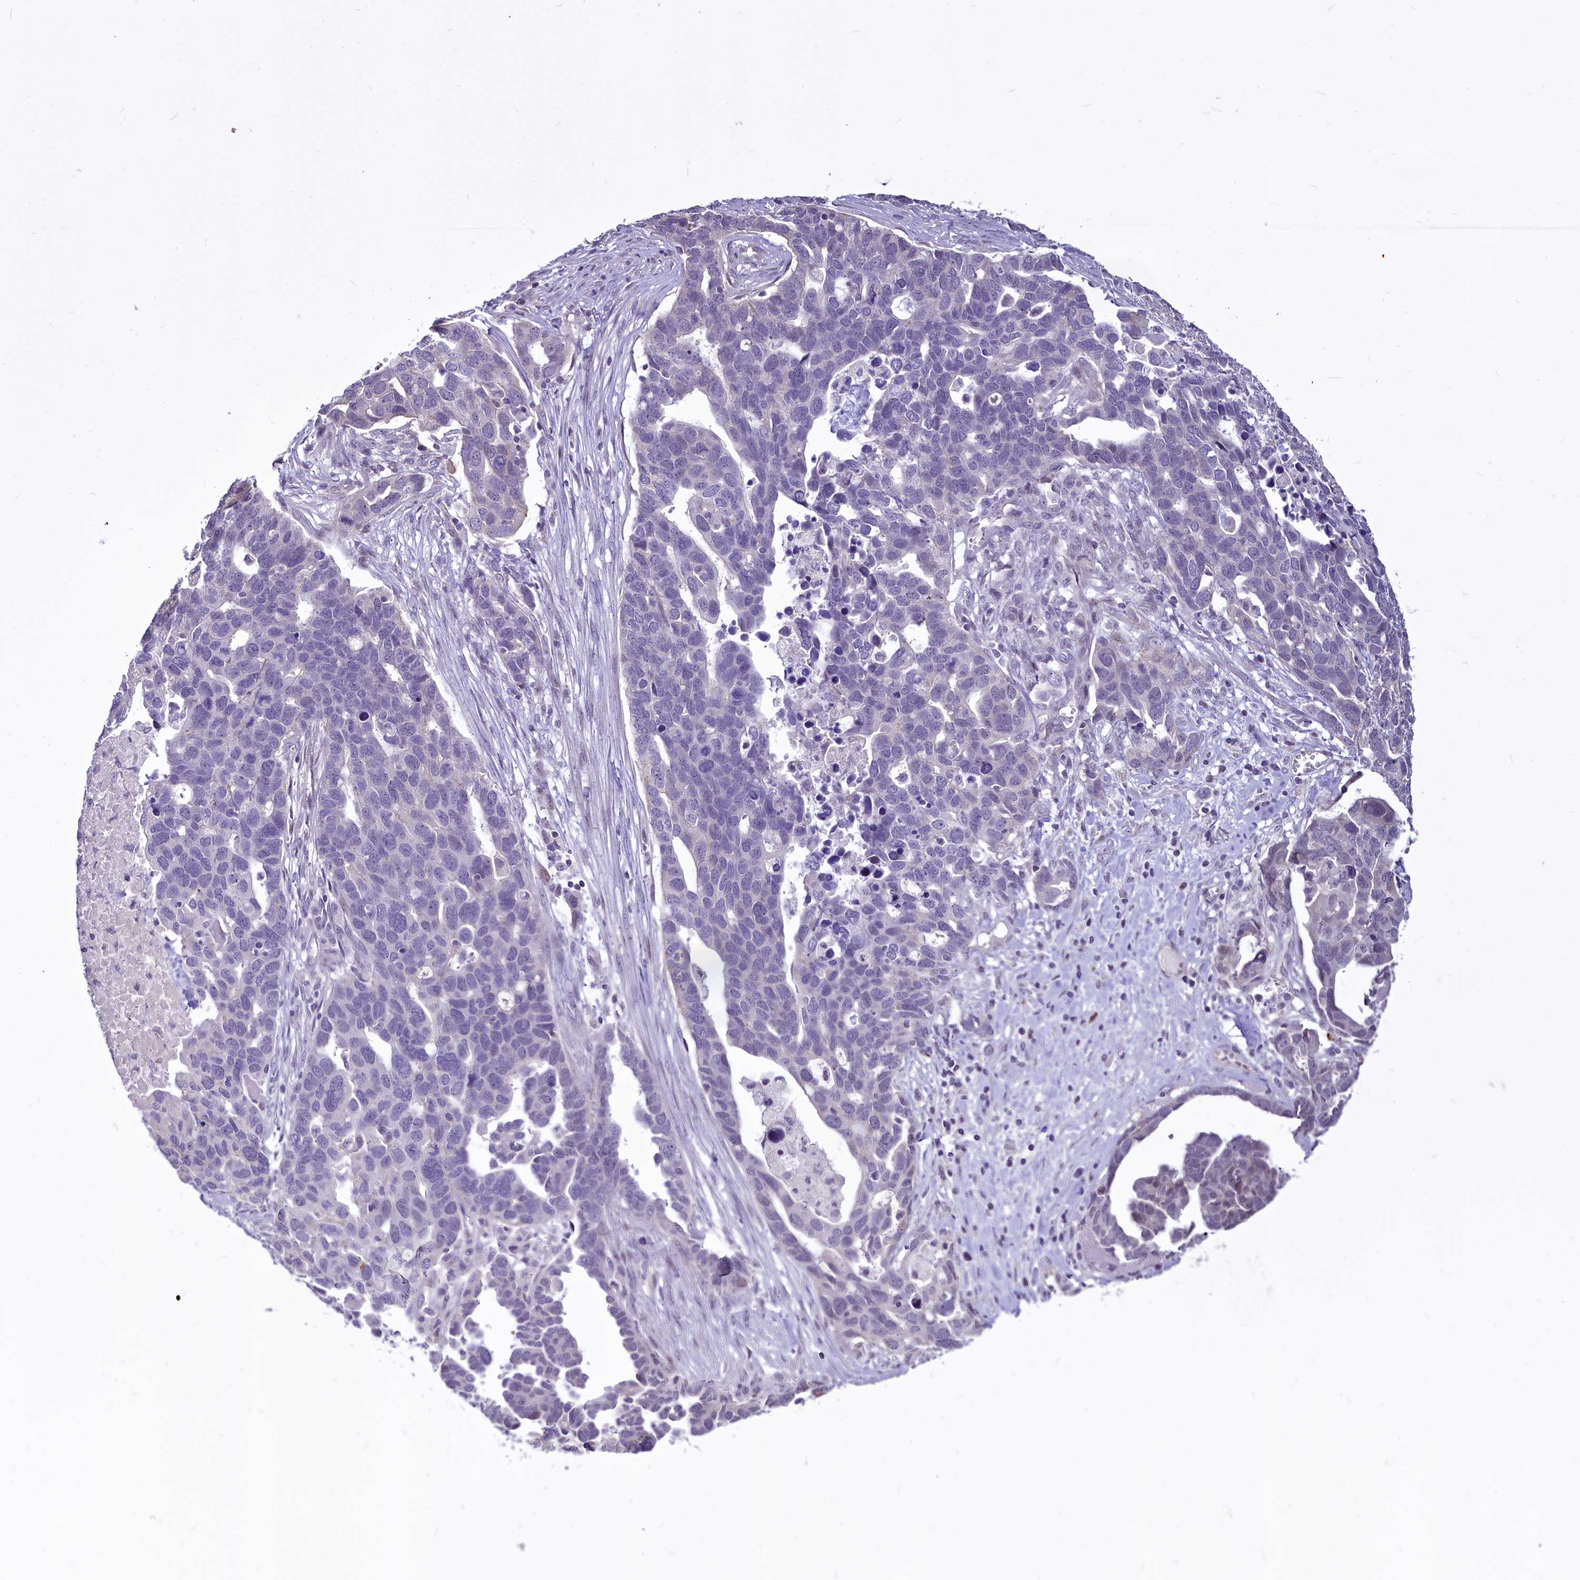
{"staining": {"intensity": "negative", "quantity": "none", "location": "none"}, "tissue": "ovarian cancer", "cell_type": "Tumor cells", "image_type": "cancer", "snomed": [{"axis": "morphology", "description": "Cystadenocarcinoma, serous, NOS"}, {"axis": "topography", "description": "Ovary"}], "caption": "High magnification brightfield microscopy of ovarian cancer stained with DAB (3,3'-diaminobenzidine) (brown) and counterstained with hematoxylin (blue): tumor cells show no significant positivity.", "gene": "BANK1", "patient": {"sex": "female", "age": 54}}